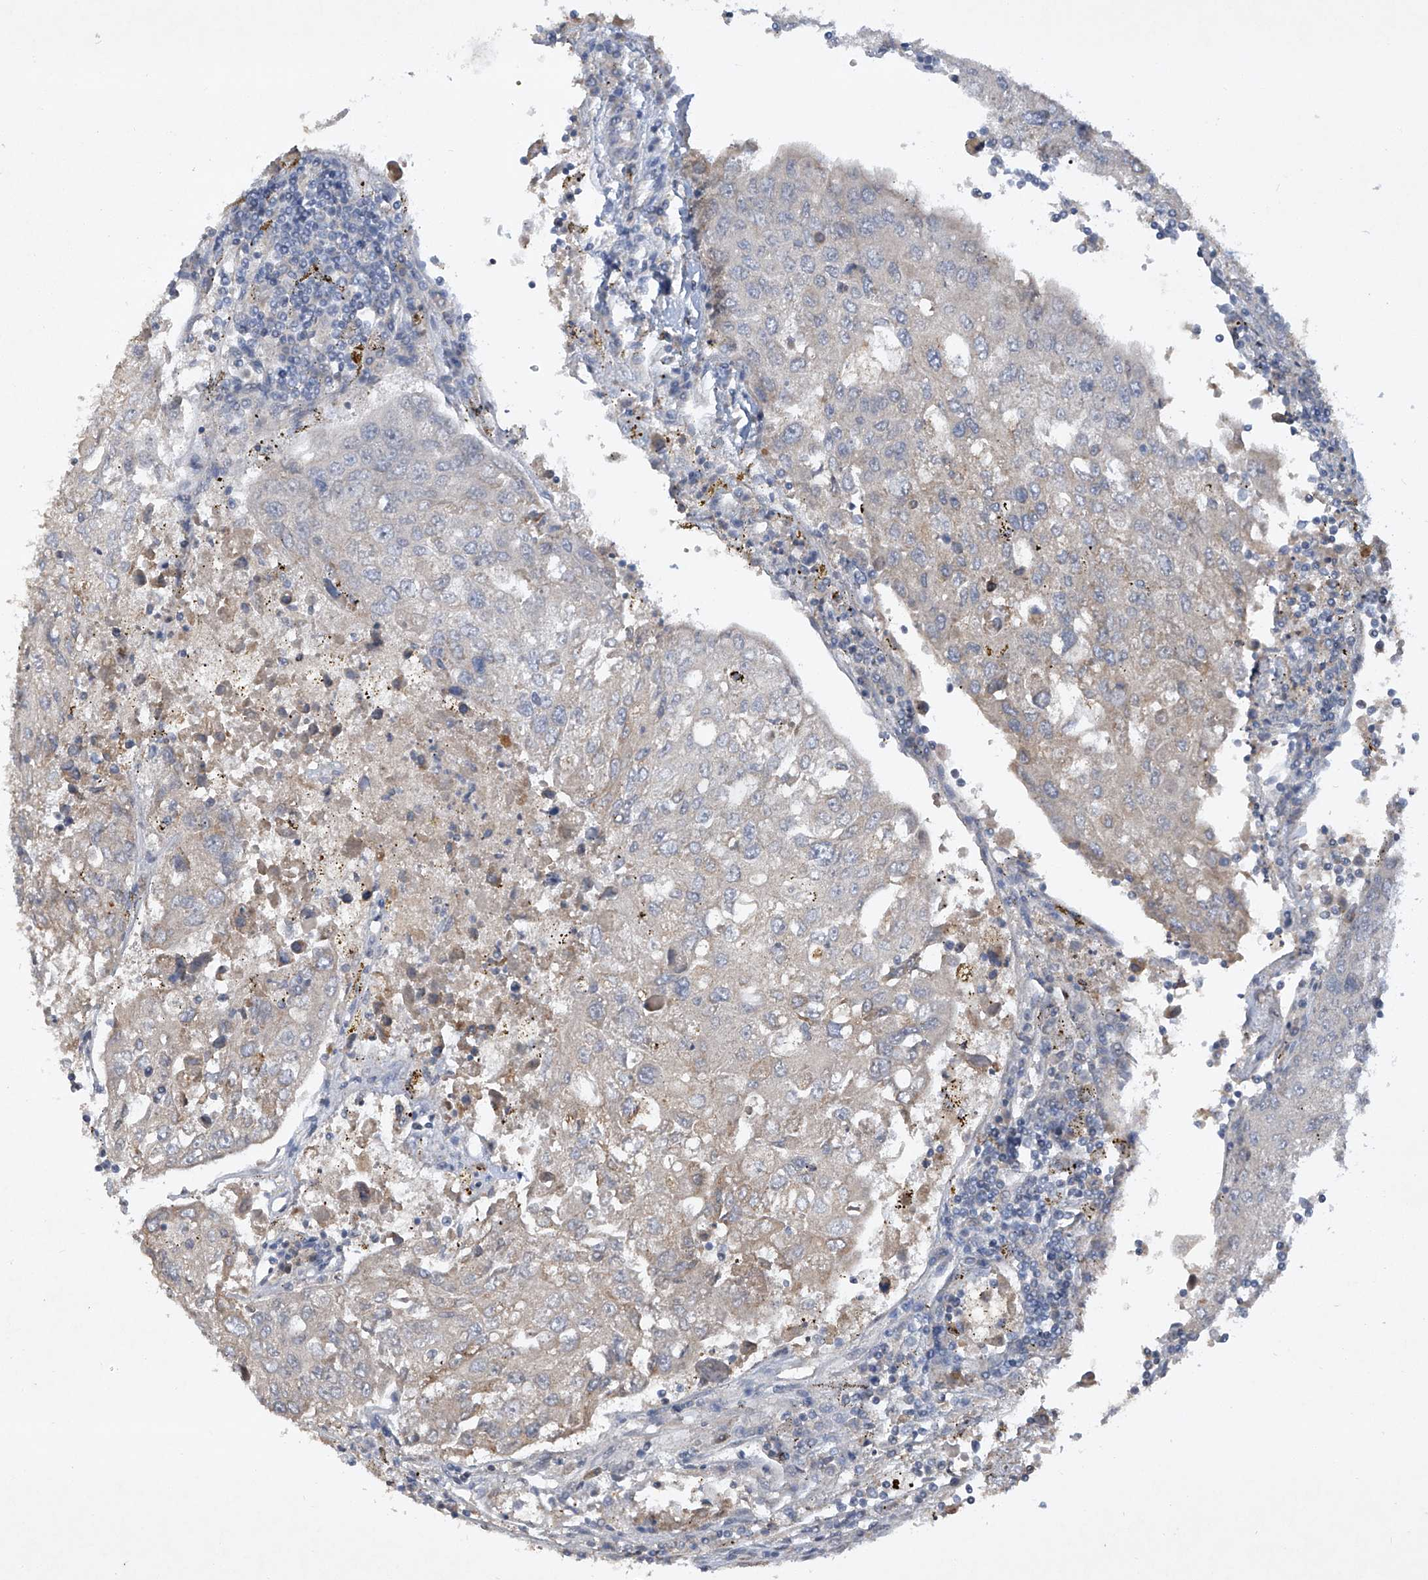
{"staining": {"intensity": "negative", "quantity": "none", "location": "none"}, "tissue": "urothelial cancer", "cell_type": "Tumor cells", "image_type": "cancer", "snomed": [{"axis": "morphology", "description": "Urothelial carcinoma, High grade"}, {"axis": "topography", "description": "Lymph node"}, {"axis": "topography", "description": "Urinary bladder"}], "caption": "Tumor cells show no significant protein expression in urothelial cancer. Brightfield microscopy of immunohistochemistry stained with DAB (brown) and hematoxylin (blue), captured at high magnification.", "gene": "HAS3", "patient": {"sex": "male", "age": 51}}